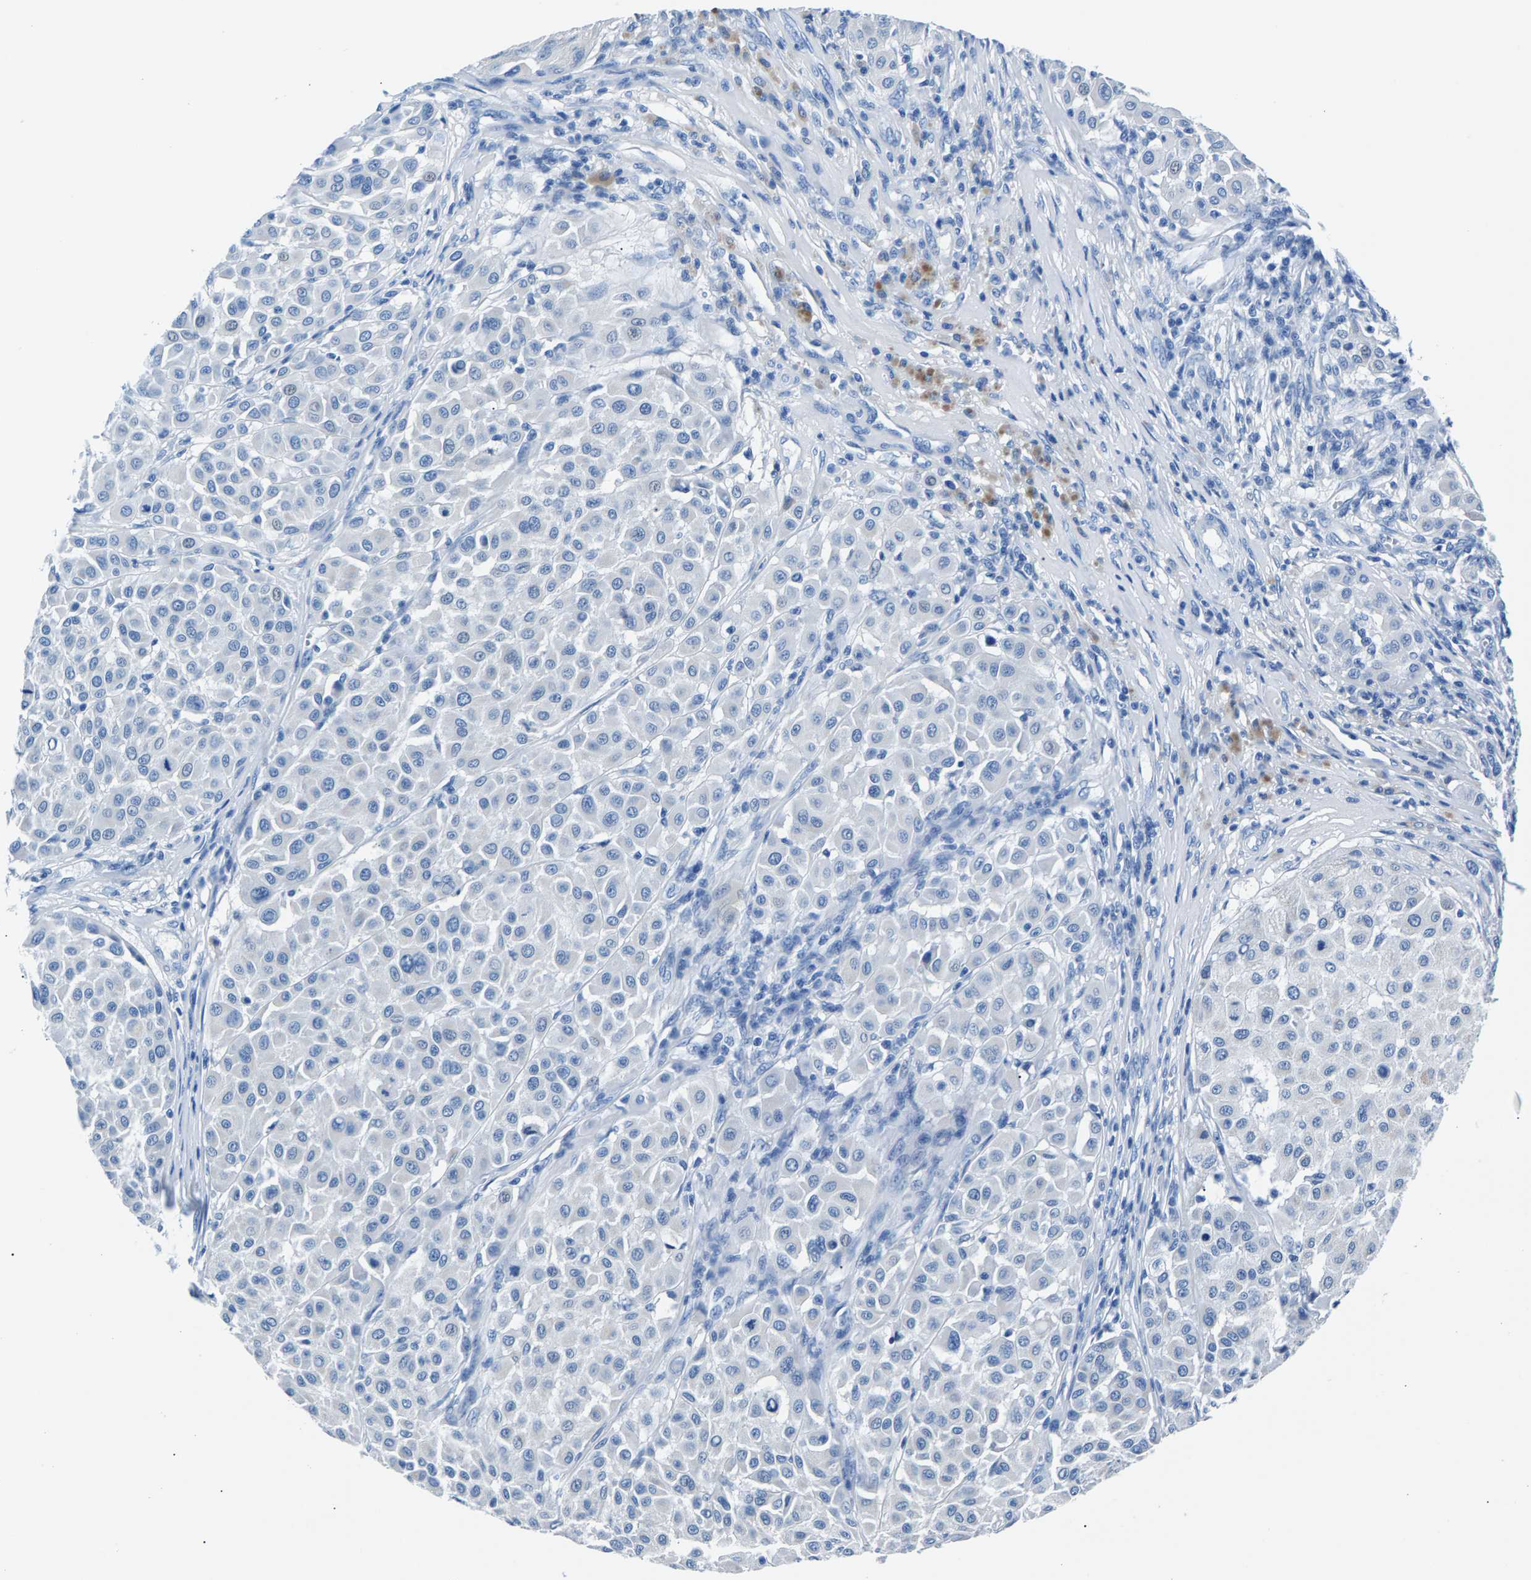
{"staining": {"intensity": "negative", "quantity": "none", "location": "none"}, "tissue": "melanoma", "cell_type": "Tumor cells", "image_type": "cancer", "snomed": [{"axis": "morphology", "description": "Malignant melanoma, Metastatic site"}, {"axis": "topography", "description": "Soft tissue"}], "caption": "Immunohistochemistry photomicrograph of neoplastic tissue: human melanoma stained with DAB displays no significant protein positivity in tumor cells.", "gene": "CPS1", "patient": {"sex": "male", "age": 41}}